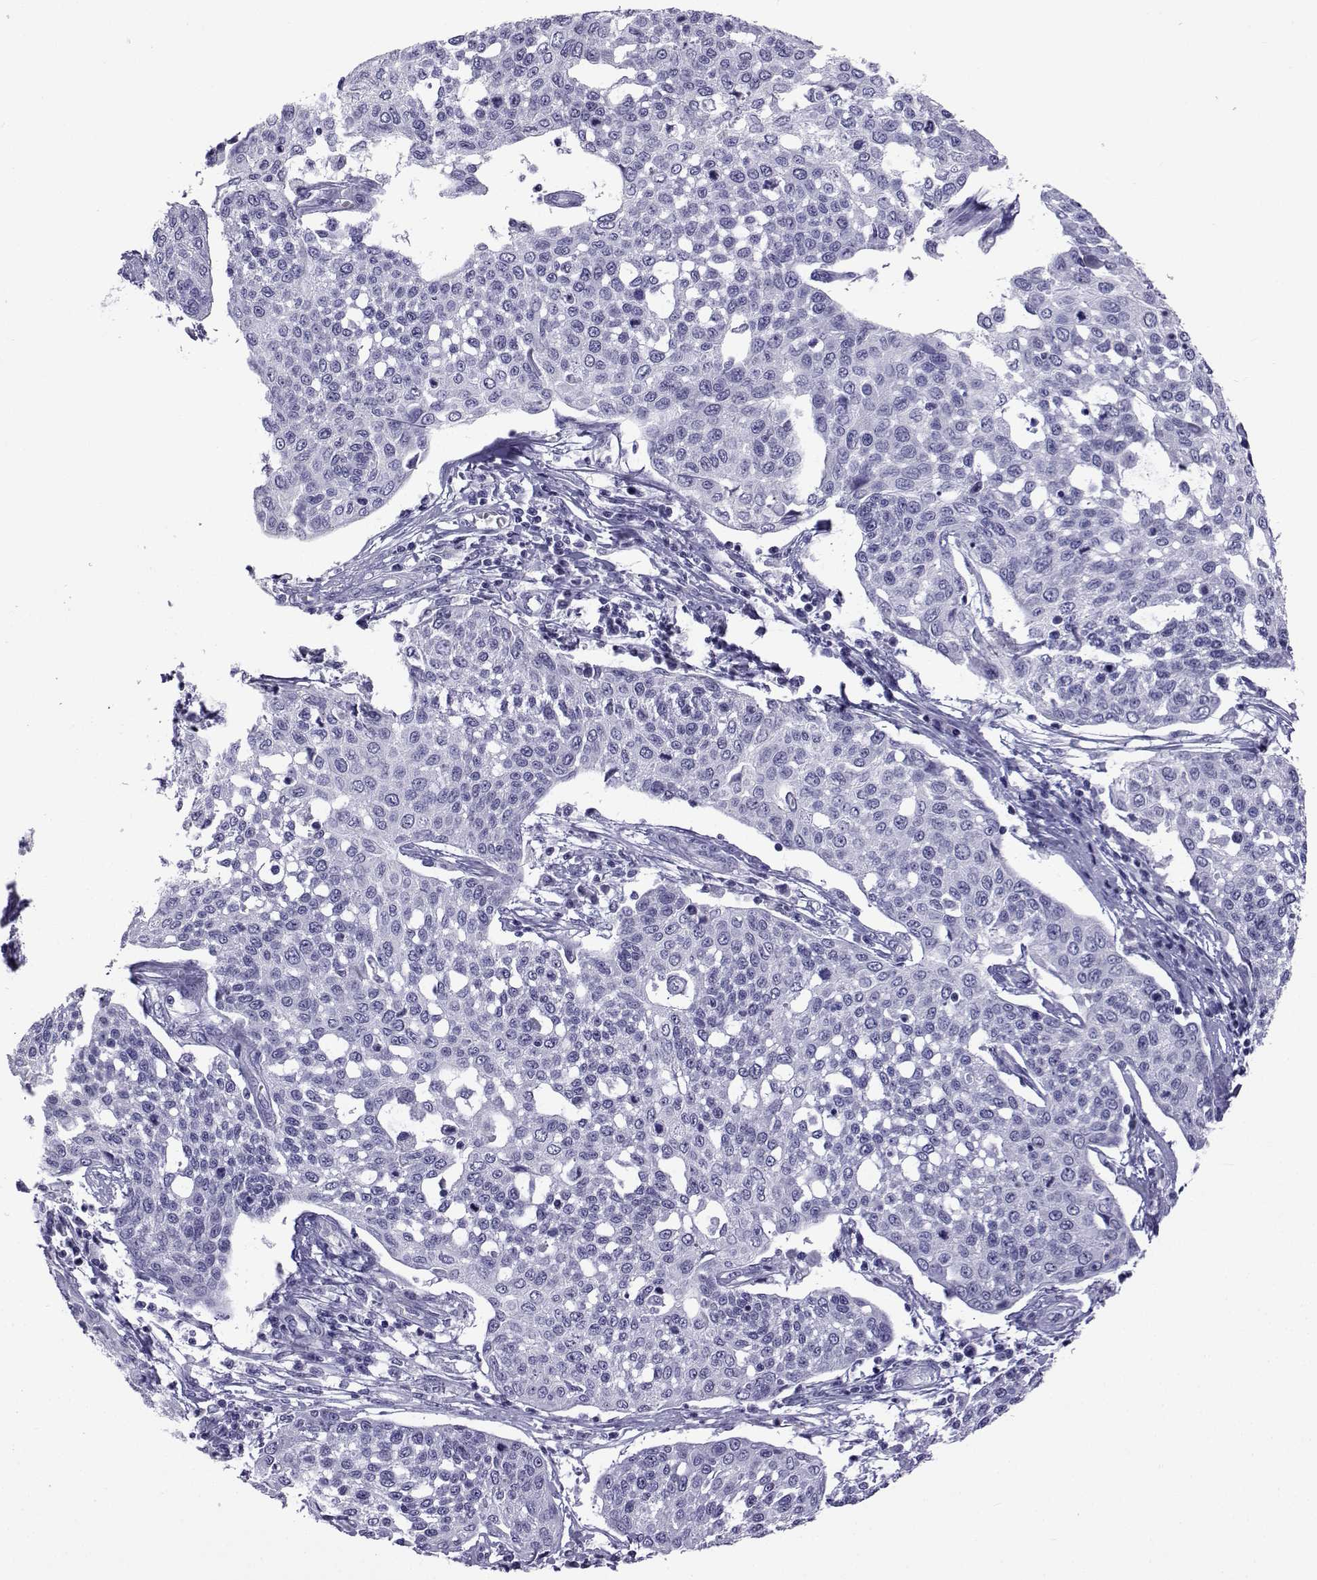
{"staining": {"intensity": "negative", "quantity": "none", "location": "none"}, "tissue": "cervical cancer", "cell_type": "Tumor cells", "image_type": "cancer", "snomed": [{"axis": "morphology", "description": "Squamous cell carcinoma, NOS"}, {"axis": "topography", "description": "Cervix"}], "caption": "High power microscopy photomicrograph of an immunohistochemistry (IHC) image of cervical squamous cell carcinoma, revealing no significant expression in tumor cells.", "gene": "ACTL7A", "patient": {"sex": "female", "age": 34}}